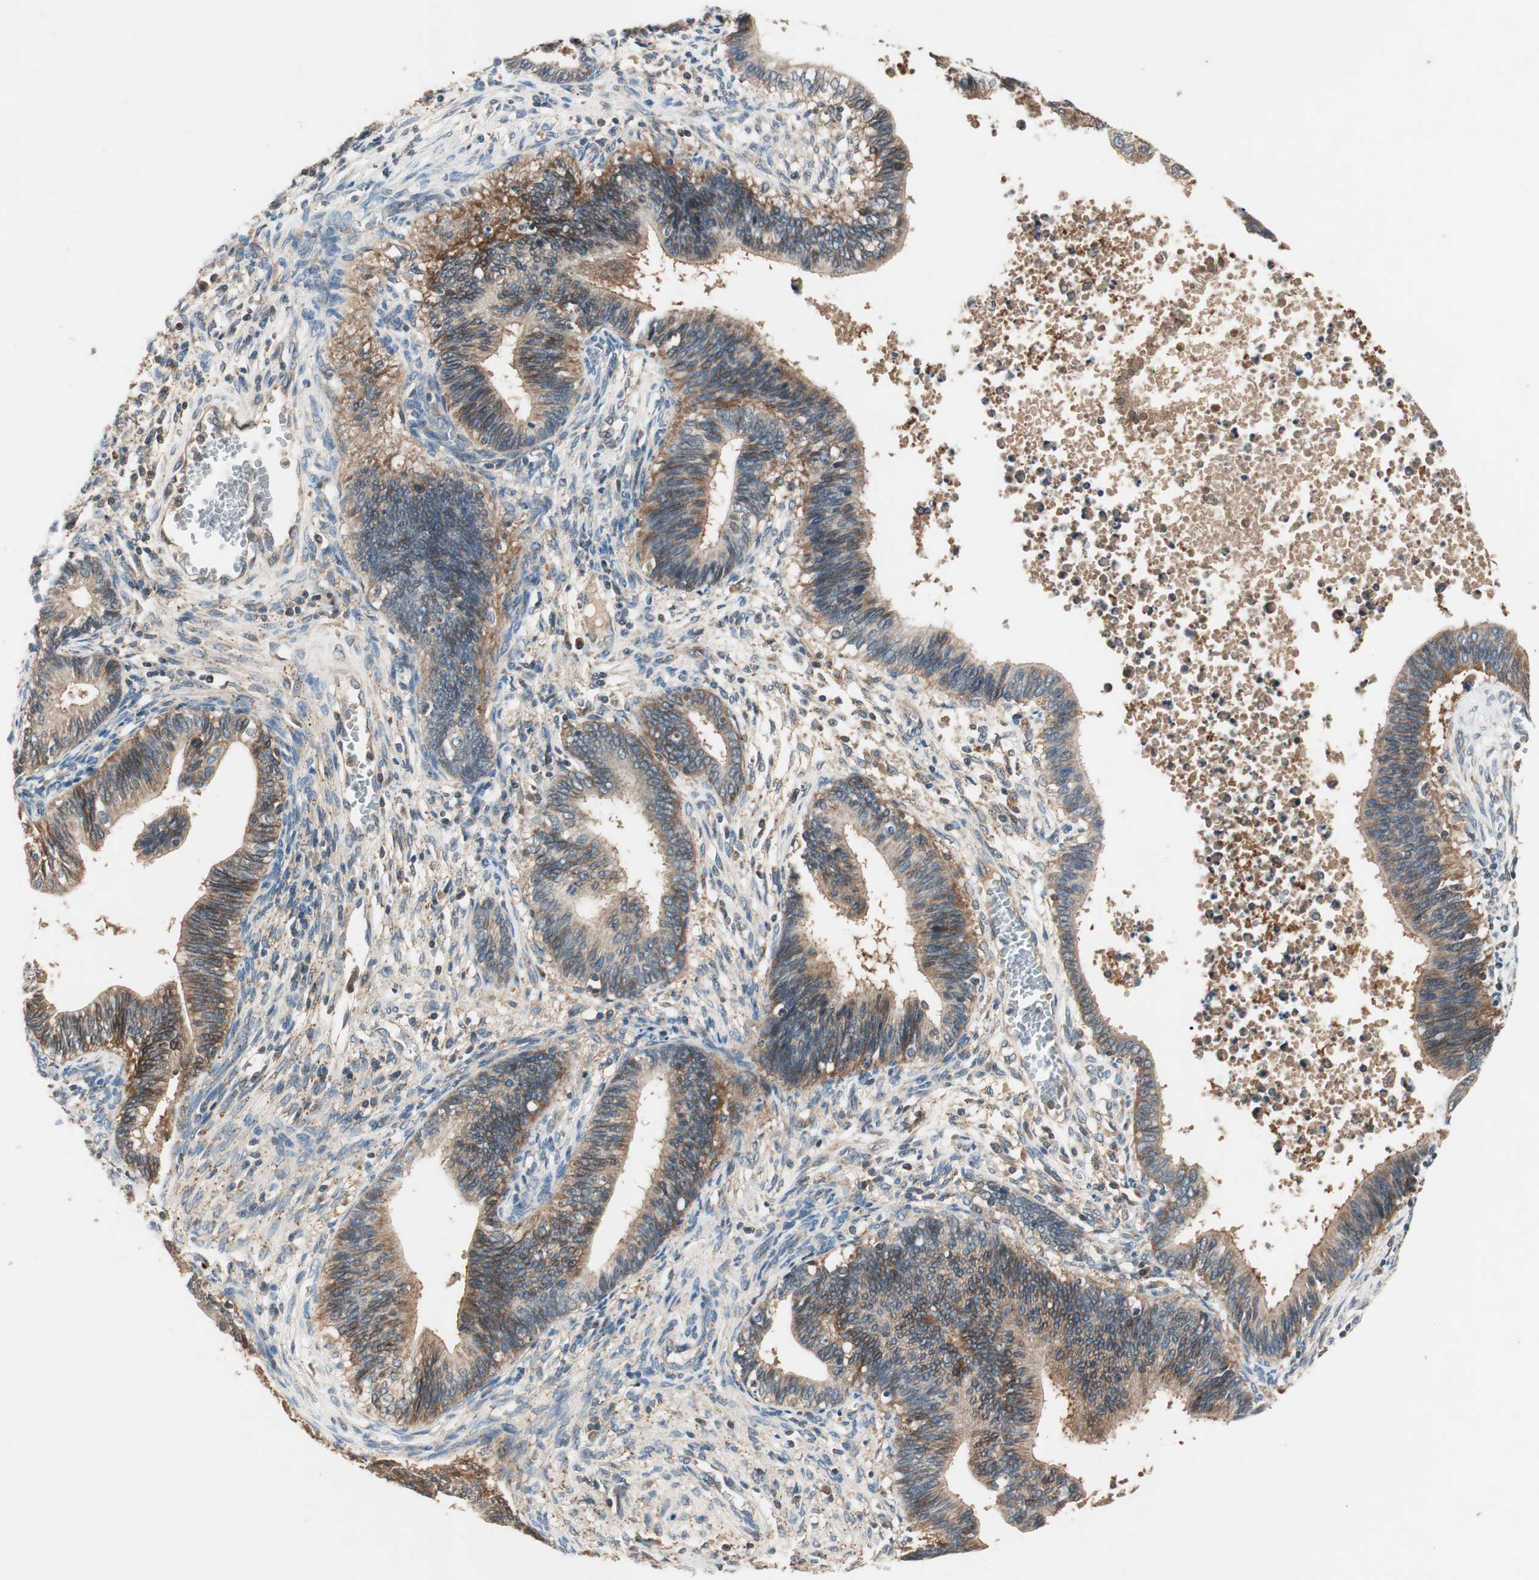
{"staining": {"intensity": "moderate", "quantity": ">75%", "location": "cytoplasmic/membranous"}, "tissue": "cervical cancer", "cell_type": "Tumor cells", "image_type": "cancer", "snomed": [{"axis": "morphology", "description": "Adenocarcinoma, NOS"}, {"axis": "topography", "description": "Cervix"}], "caption": "Protein analysis of cervical cancer (adenocarcinoma) tissue demonstrates moderate cytoplasmic/membranous expression in approximately >75% of tumor cells.", "gene": "HPN", "patient": {"sex": "female", "age": 44}}